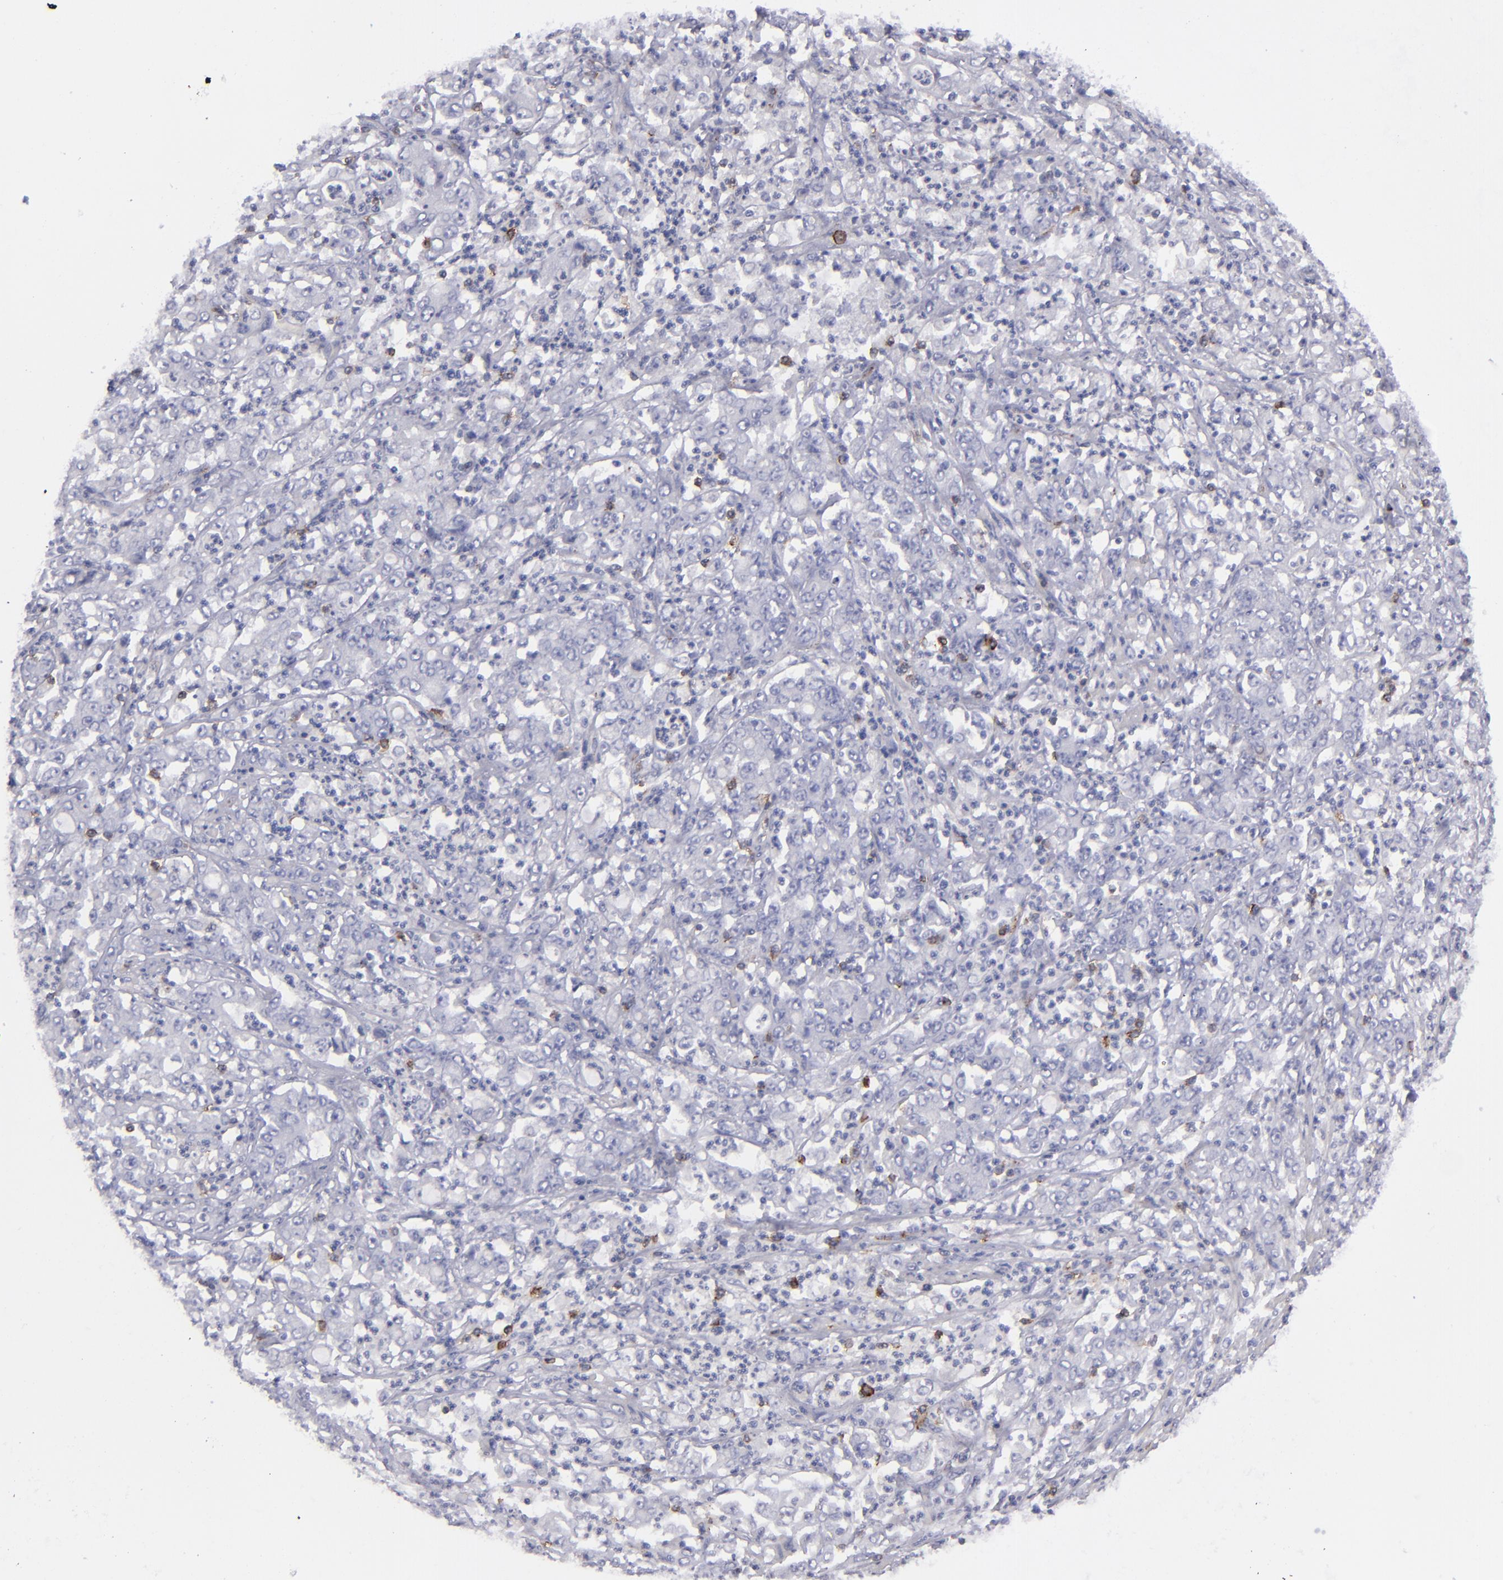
{"staining": {"intensity": "negative", "quantity": "none", "location": "none"}, "tissue": "stomach cancer", "cell_type": "Tumor cells", "image_type": "cancer", "snomed": [{"axis": "morphology", "description": "Adenocarcinoma, NOS"}, {"axis": "topography", "description": "Stomach, lower"}], "caption": "DAB immunohistochemical staining of human stomach adenocarcinoma shows no significant positivity in tumor cells. (DAB IHC, high magnification).", "gene": "CD27", "patient": {"sex": "female", "age": 71}}